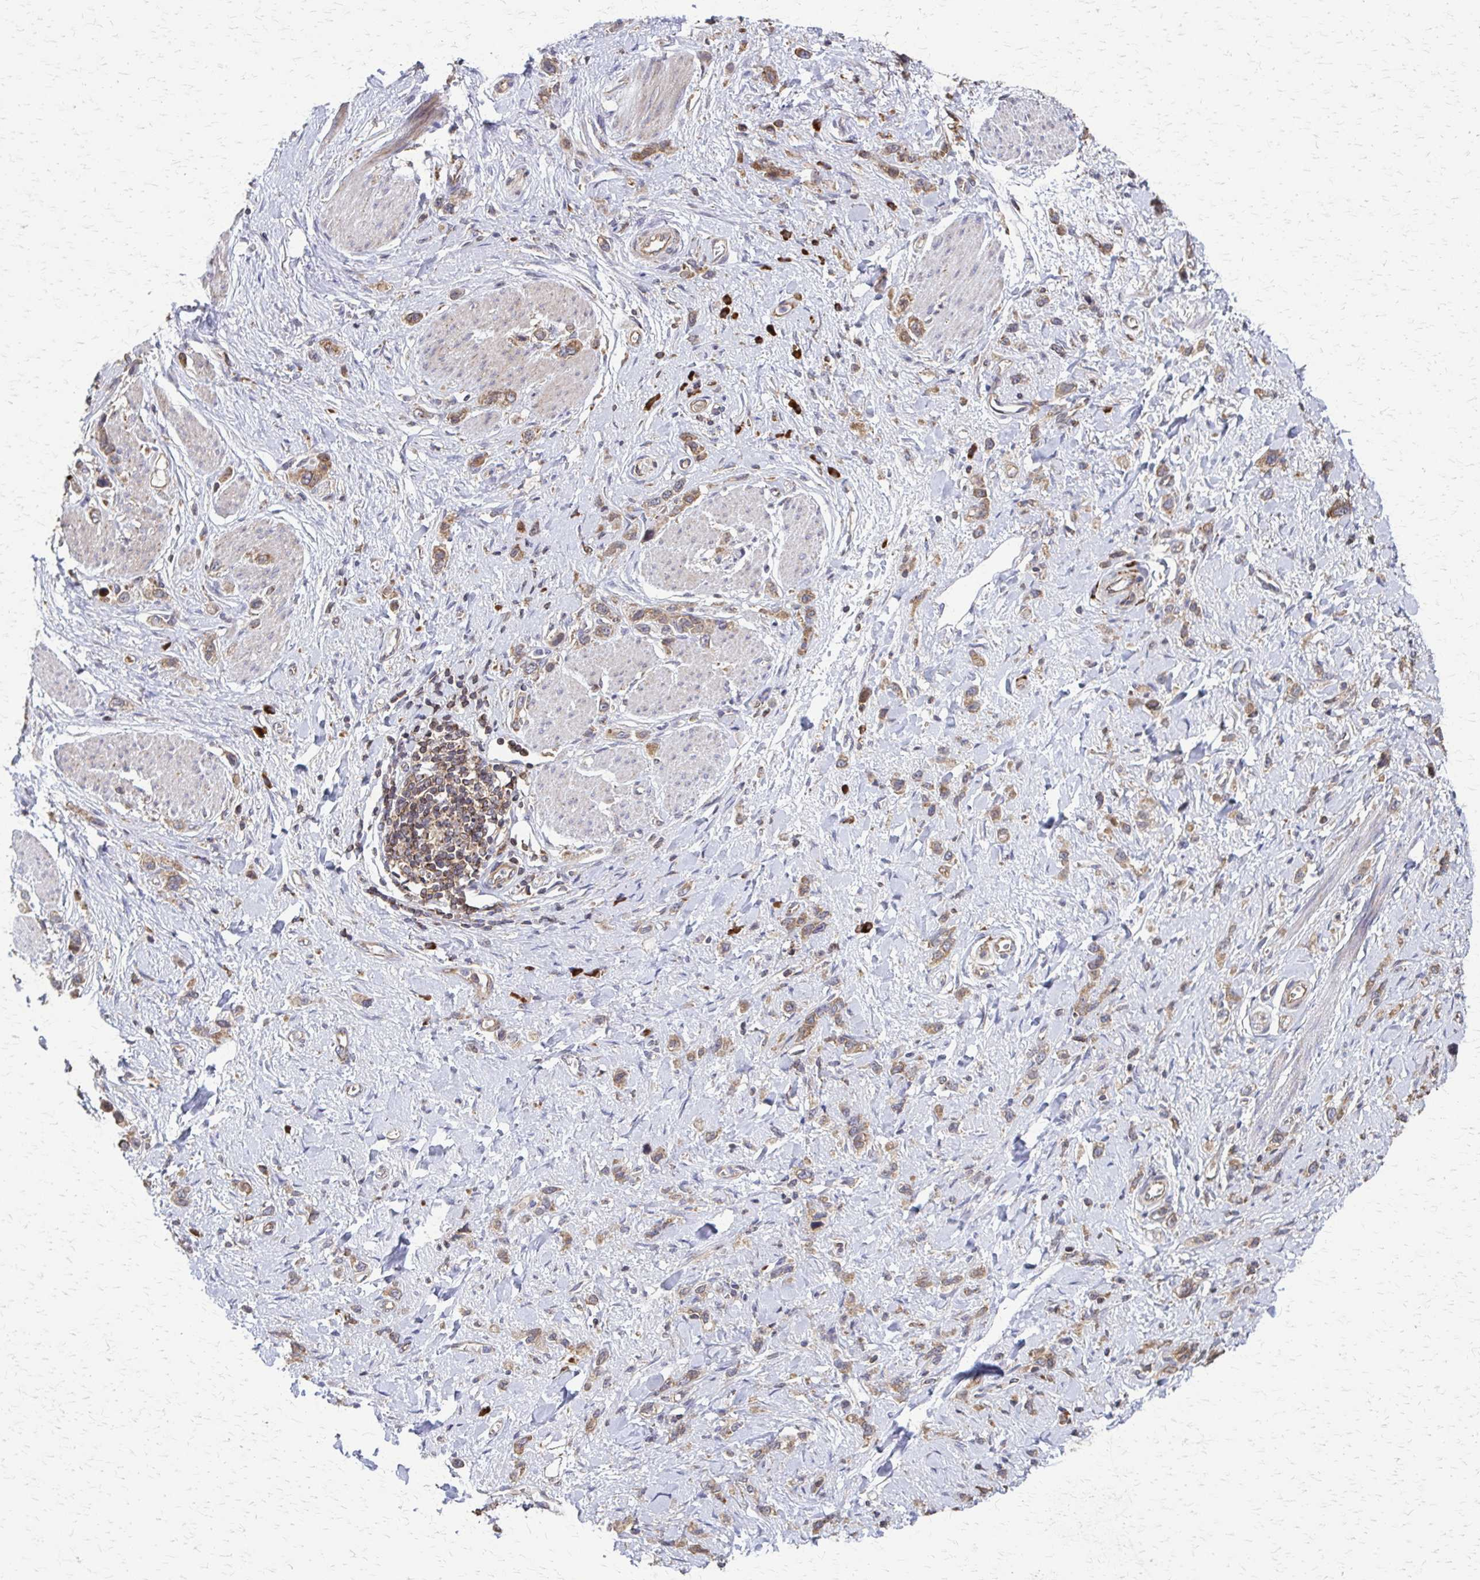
{"staining": {"intensity": "moderate", "quantity": ">75%", "location": "cytoplasmic/membranous"}, "tissue": "stomach cancer", "cell_type": "Tumor cells", "image_type": "cancer", "snomed": [{"axis": "morphology", "description": "Adenocarcinoma, NOS"}, {"axis": "topography", "description": "Stomach"}], "caption": "Stomach adenocarcinoma stained with a brown dye displays moderate cytoplasmic/membranous positive staining in approximately >75% of tumor cells.", "gene": "EEF2", "patient": {"sex": "female", "age": 65}}